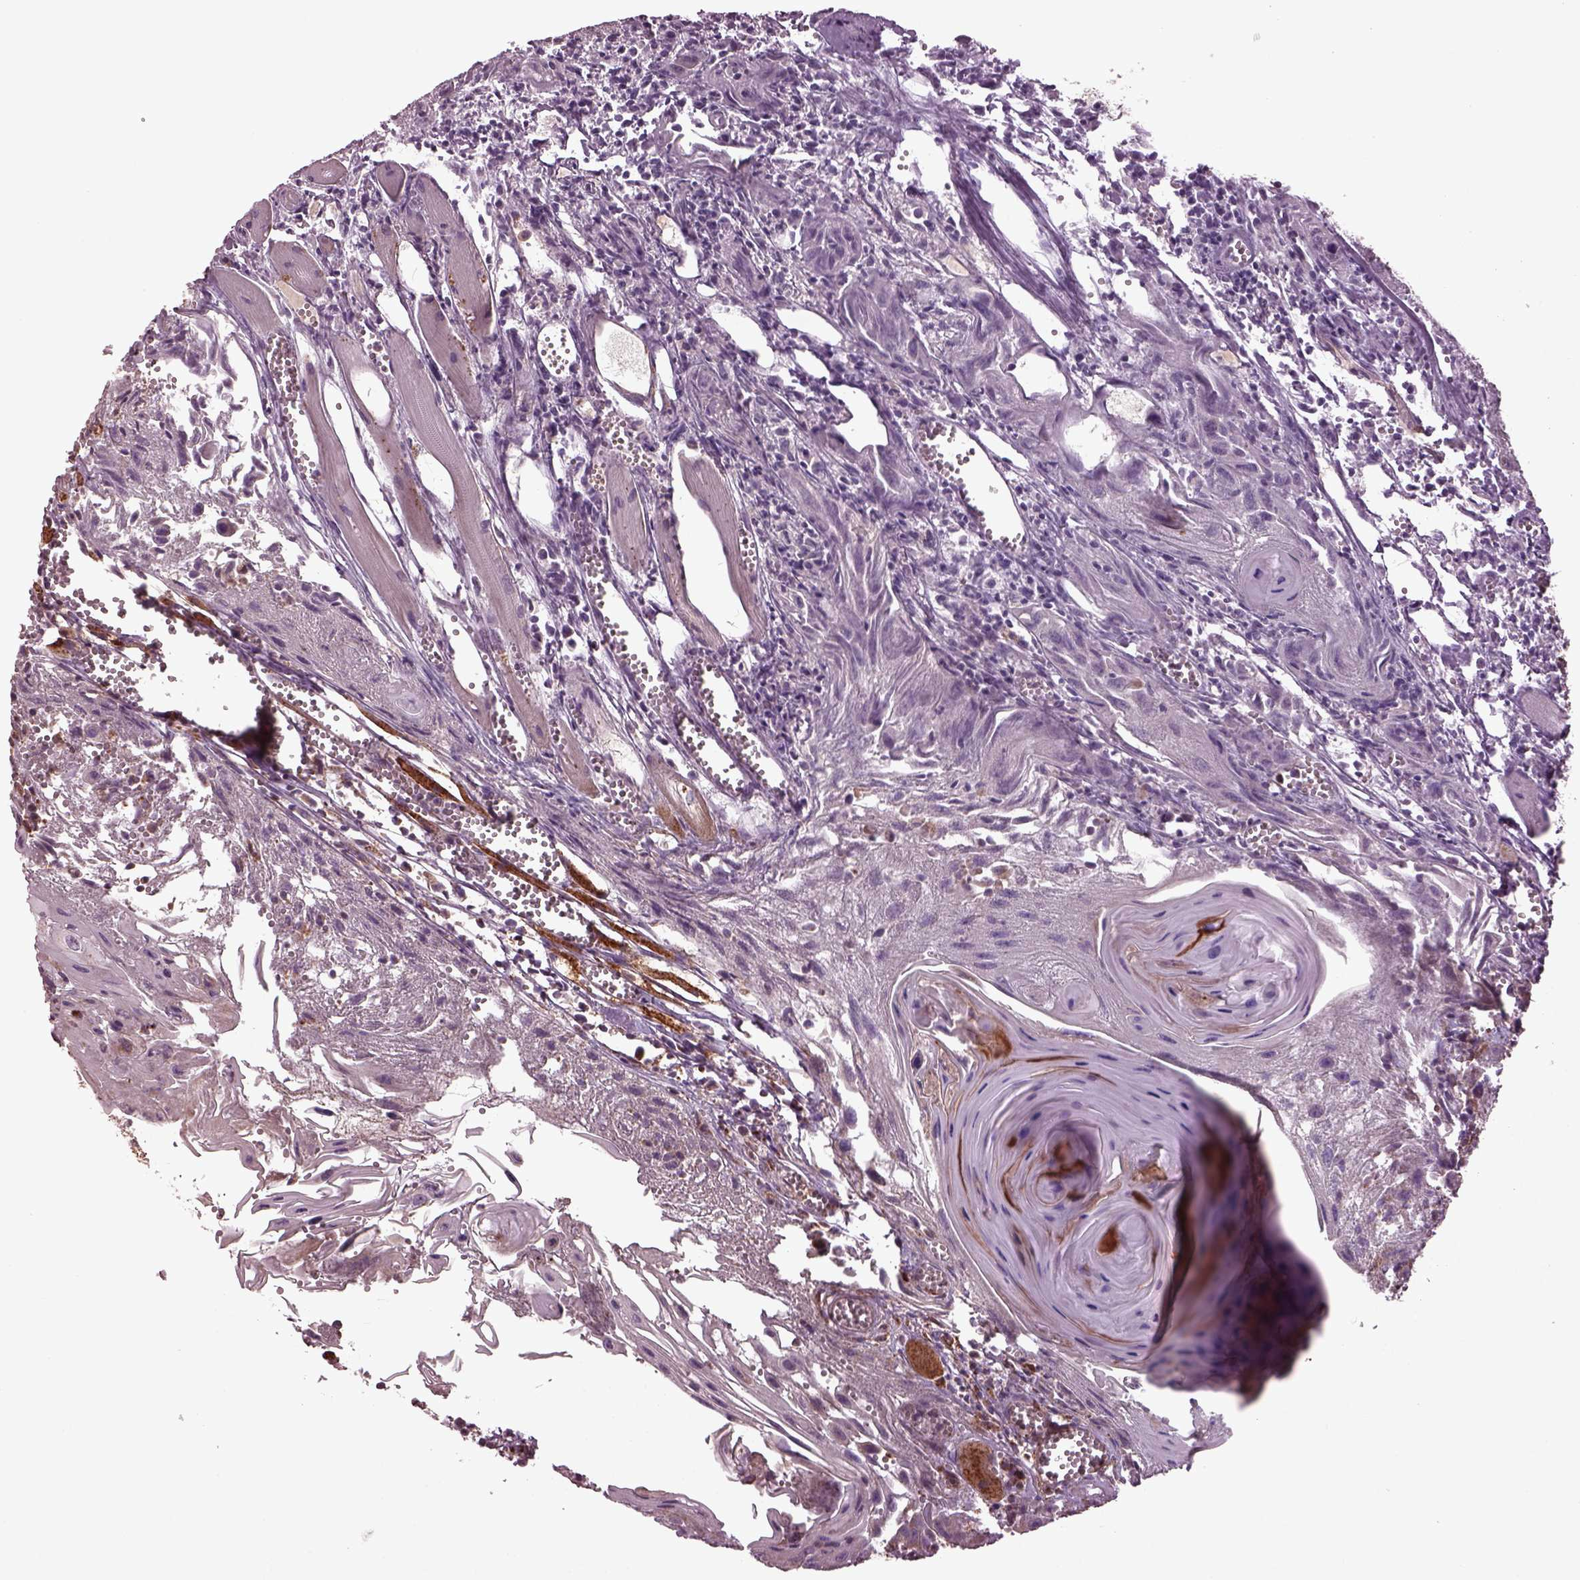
{"staining": {"intensity": "weak", "quantity": "25%-75%", "location": "cytoplasmic/membranous"}, "tissue": "head and neck cancer", "cell_type": "Tumor cells", "image_type": "cancer", "snomed": [{"axis": "morphology", "description": "Squamous cell carcinoma, NOS"}, {"axis": "topography", "description": "Head-Neck"}], "caption": "A high-resolution micrograph shows immunohistochemistry staining of squamous cell carcinoma (head and neck), which demonstrates weak cytoplasmic/membranous staining in approximately 25%-75% of tumor cells.", "gene": "TMEM254", "patient": {"sex": "female", "age": 80}}